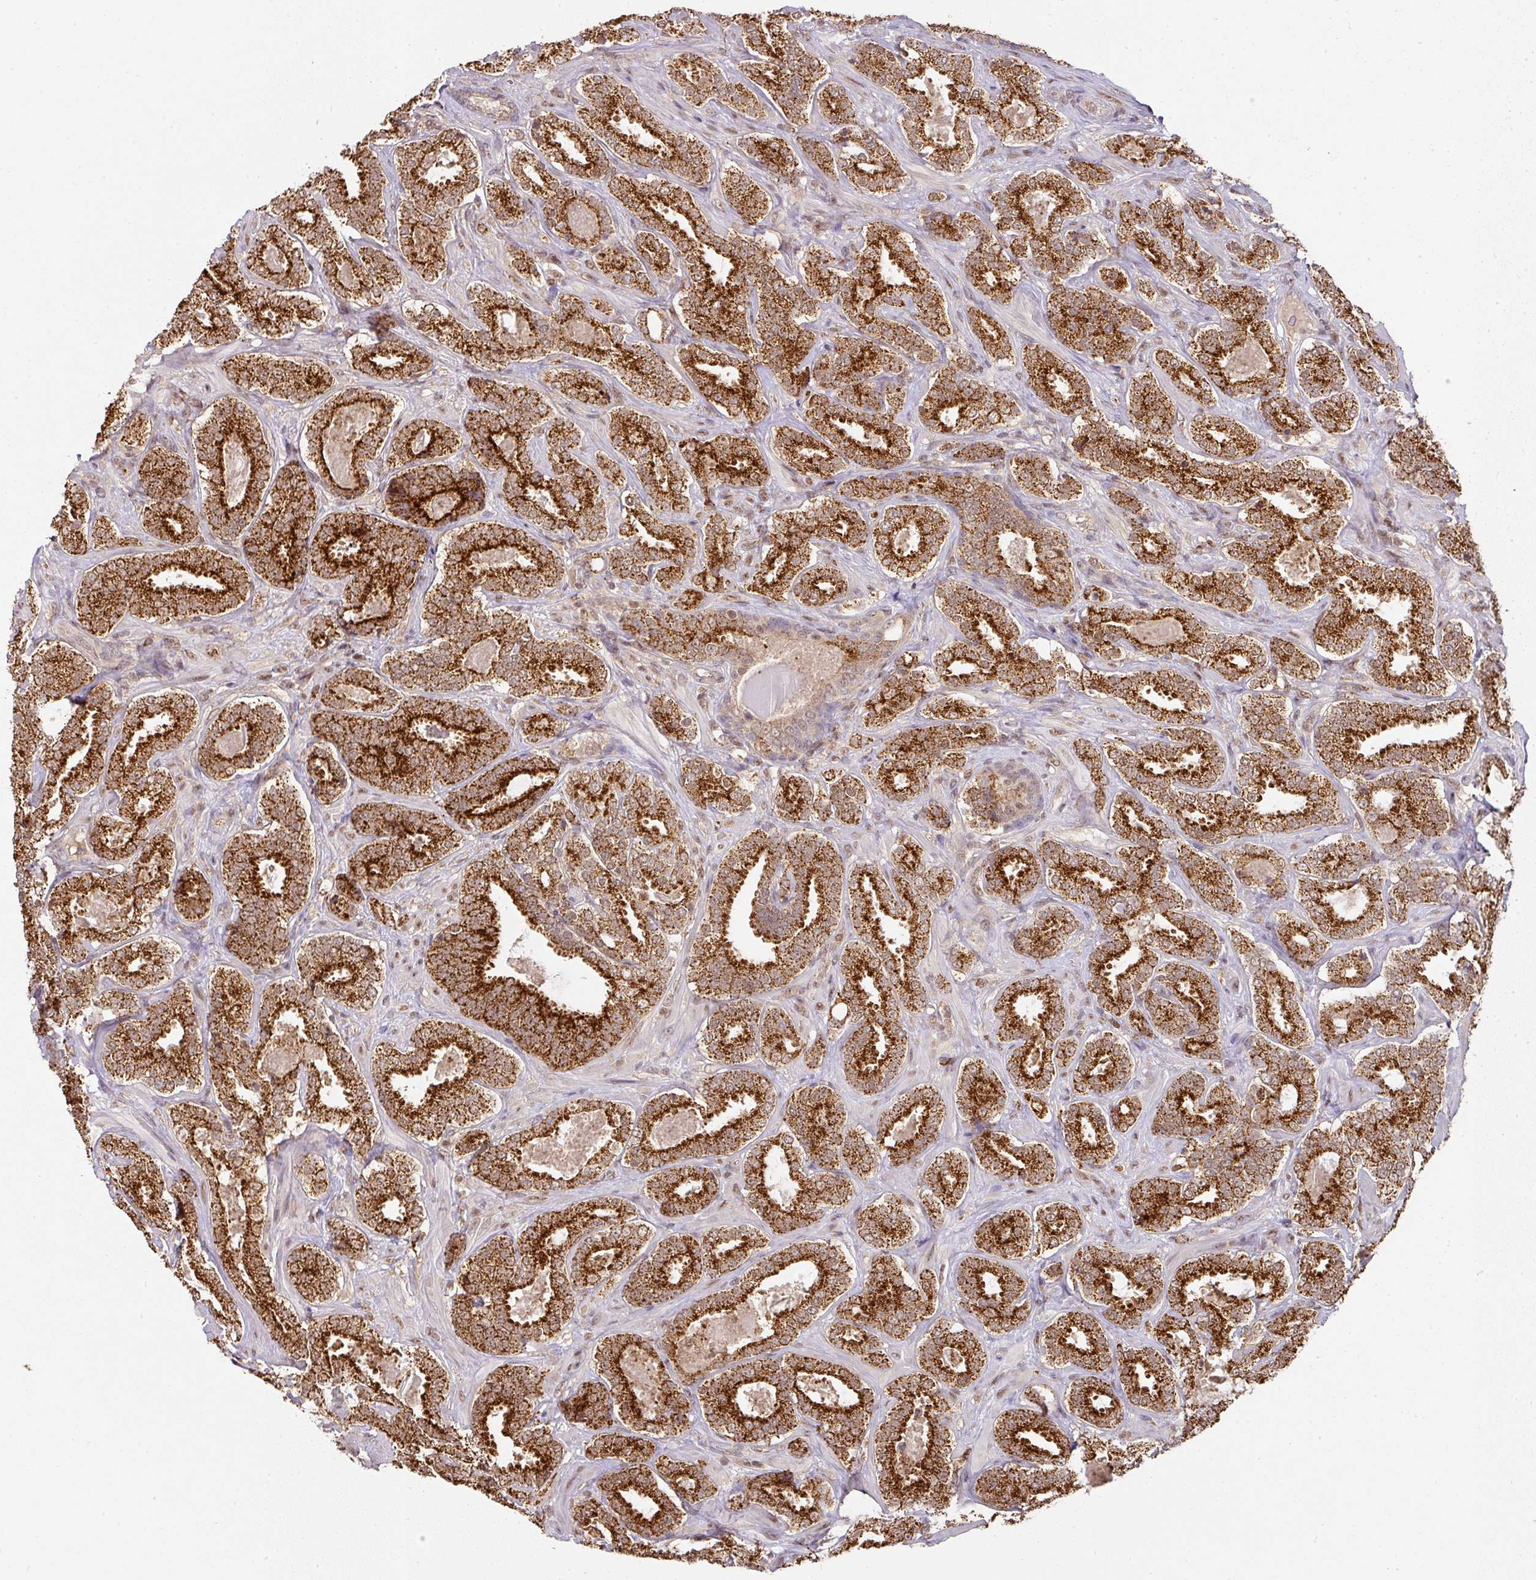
{"staining": {"intensity": "strong", "quantity": ">75%", "location": "cytoplasmic/membranous"}, "tissue": "prostate cancer", "cell_type": "Tumor cells", "image_type": "cancer", "snomed": [{"axis": "morphology", "description": "Adenocarcinoma, High grade"}, {"axis": "topography", "description": "Prostate"}], "caption": "This is a histology image of immunohistochemistry staining of prostate high-grade adenocarcinoma, which shows strong staining in the cytoplasmic/membranous of tumor cells.", "gene": "RANBP9", "patient": {"sex": "male", "age": 65}}